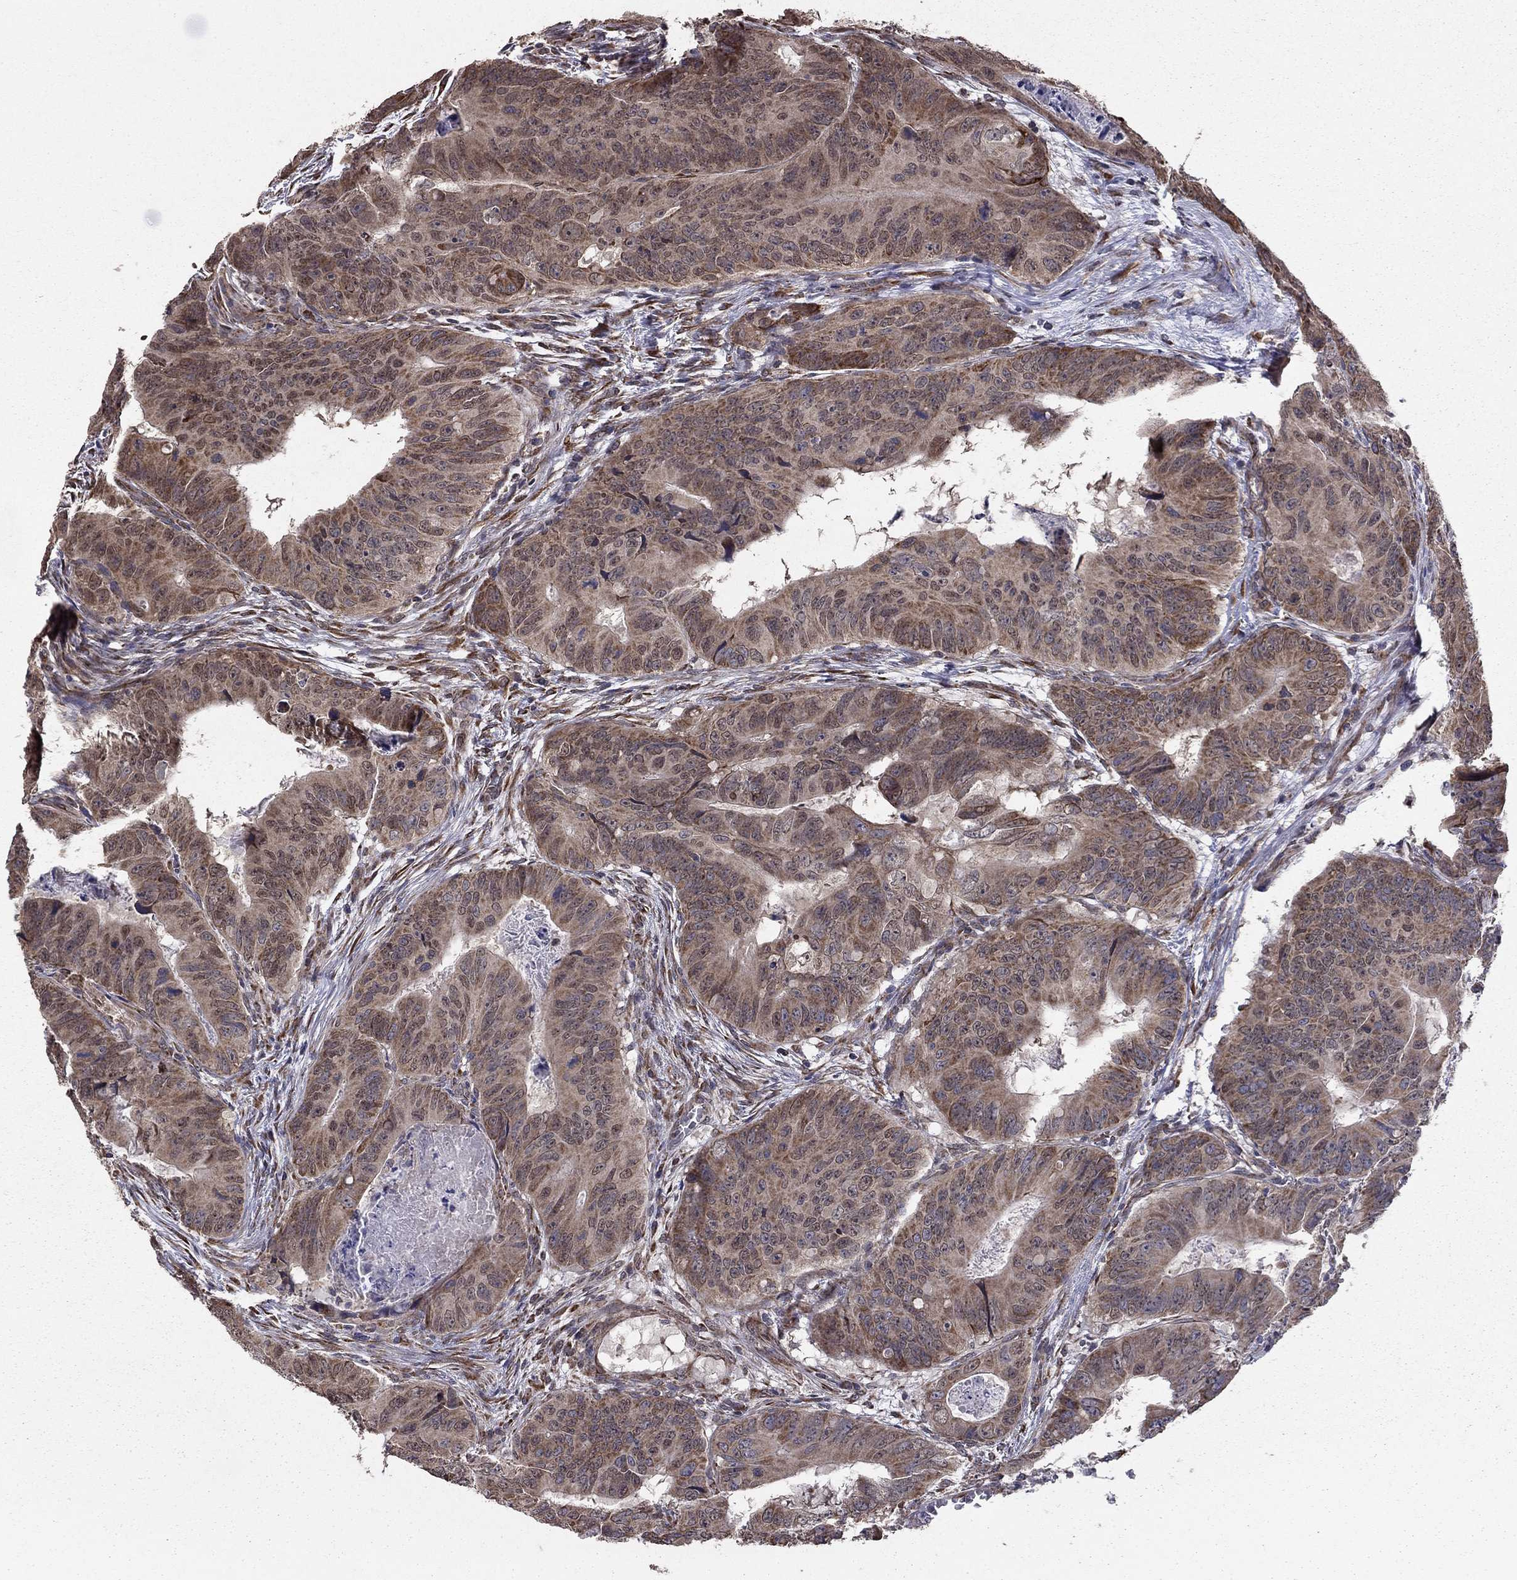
{"staining": {"intensity": "moderate", "quantity": "25%-75%", "location": "cytoplasmic/membranous"}, "tissue": "colorectal cancer", "cell_type": "Tumor cells", "image_type": "cancer", "snomed": [{"axis": "morphology", "description": "Adenocarcinoma, NOS"}, {"axis": "topography", "description": "Colon"}], "caption": "Immunohistochemical staining of human colorectal adenocarcinoma demonstrates moderate cytoplasmic/membranous protein positivity in about 25%-75% of tumor cells.", "gene": "NKIRAS1", "patient": {"sex": "male", "age": 79}}